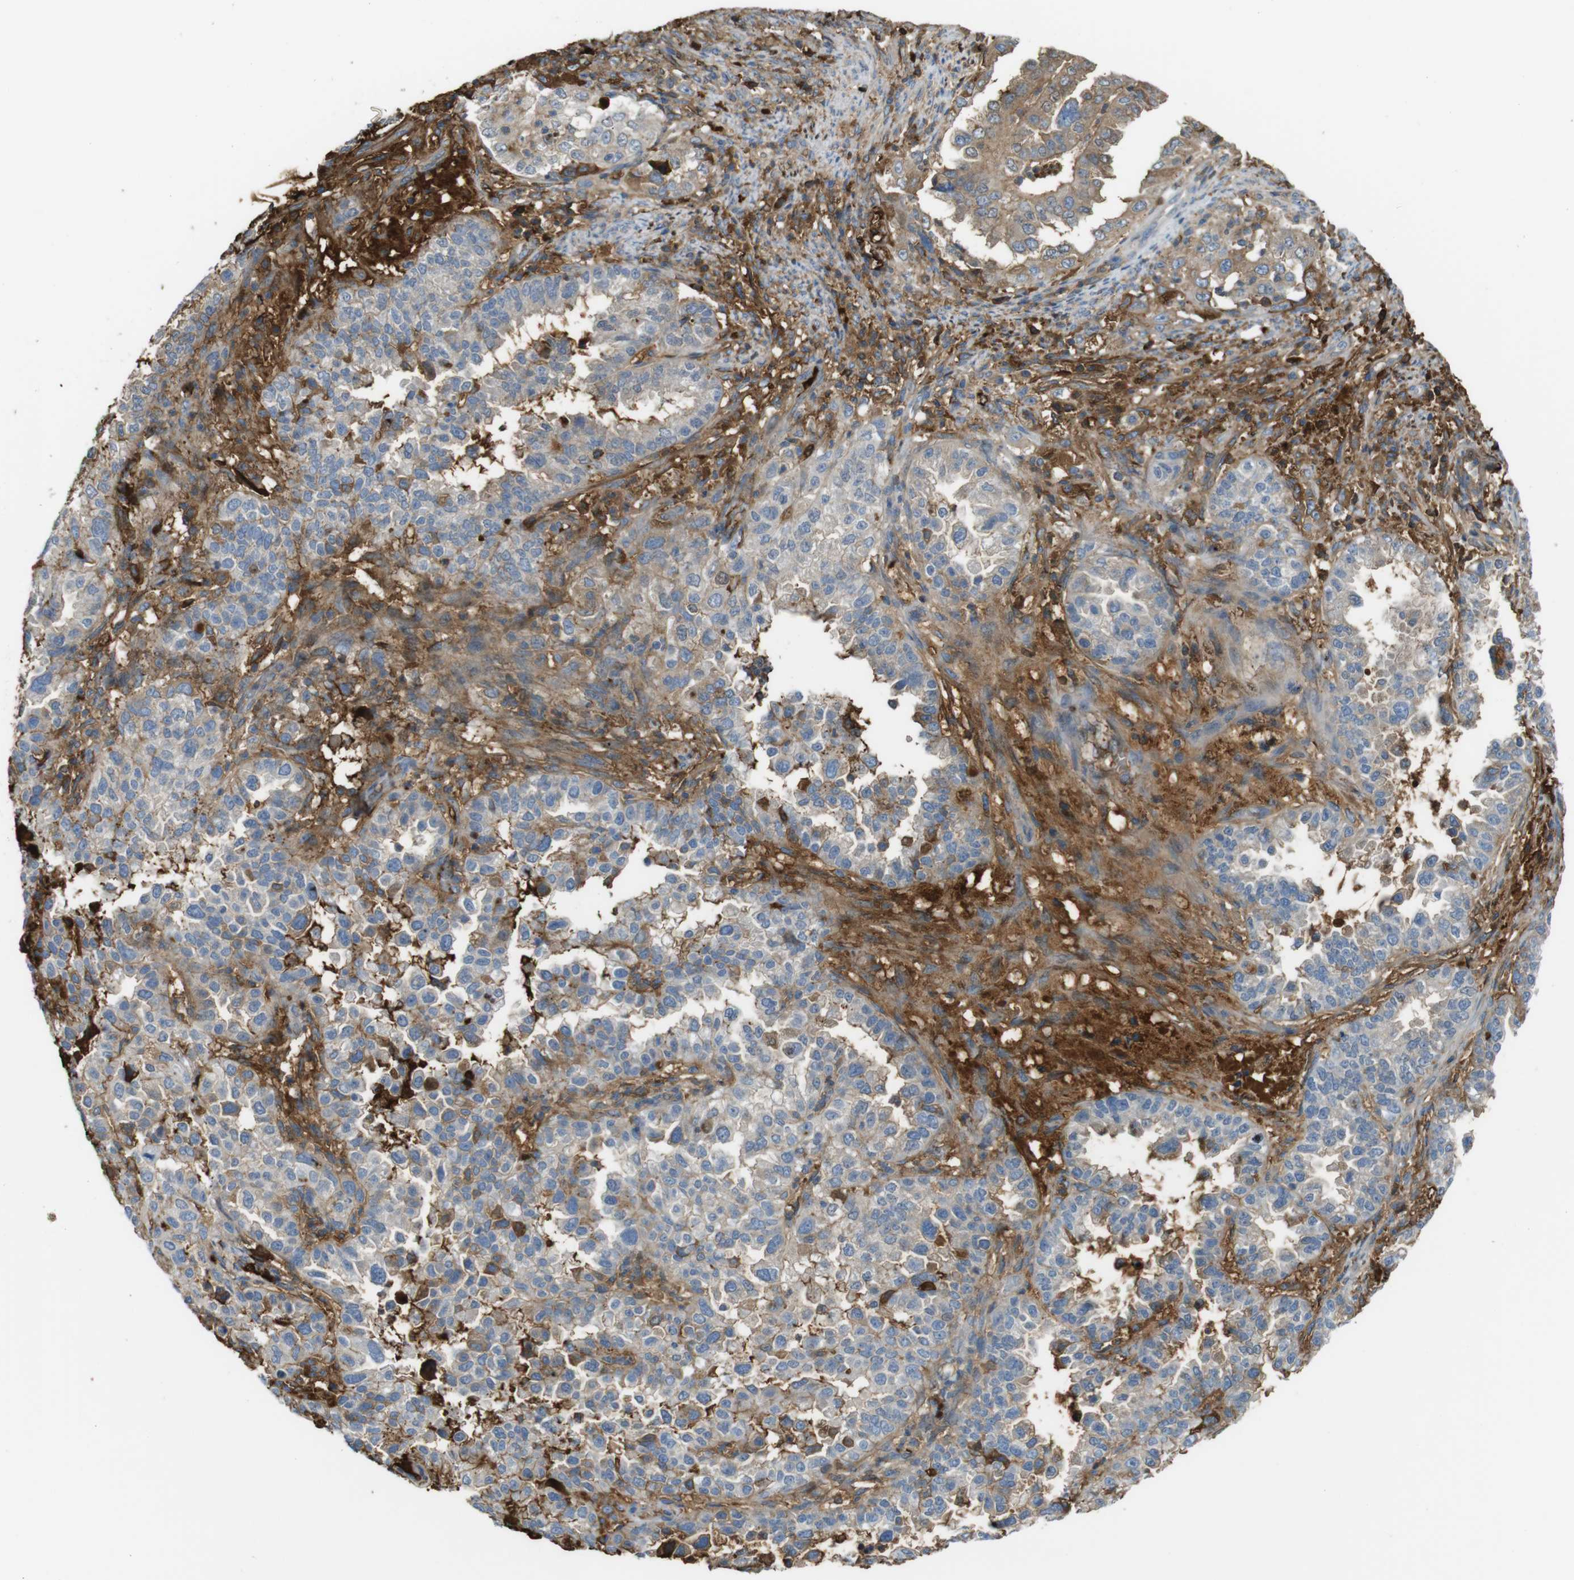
{"staining": {"intensity": "moderate", "quantity": "25%-75%", "location": "cytoplasmic/membranous"}, "tissue": "endometrial cancer", "cell_type": "Tumor cells", "image_type": "cancer", "snomed": [{"axis": "morphology", "description": "Adenocarcinoma, NOS"}, {"axis": "topography", "description": "Endometrium"}], "caption": "Protein expression analysis of human endometrial cancer reveals moderate cytoplasmic/membranous positivity in approximately 25%-75% of tumor cells.", "gene": "LTBP4", "patient": {"sex": "female", "age": 85}}